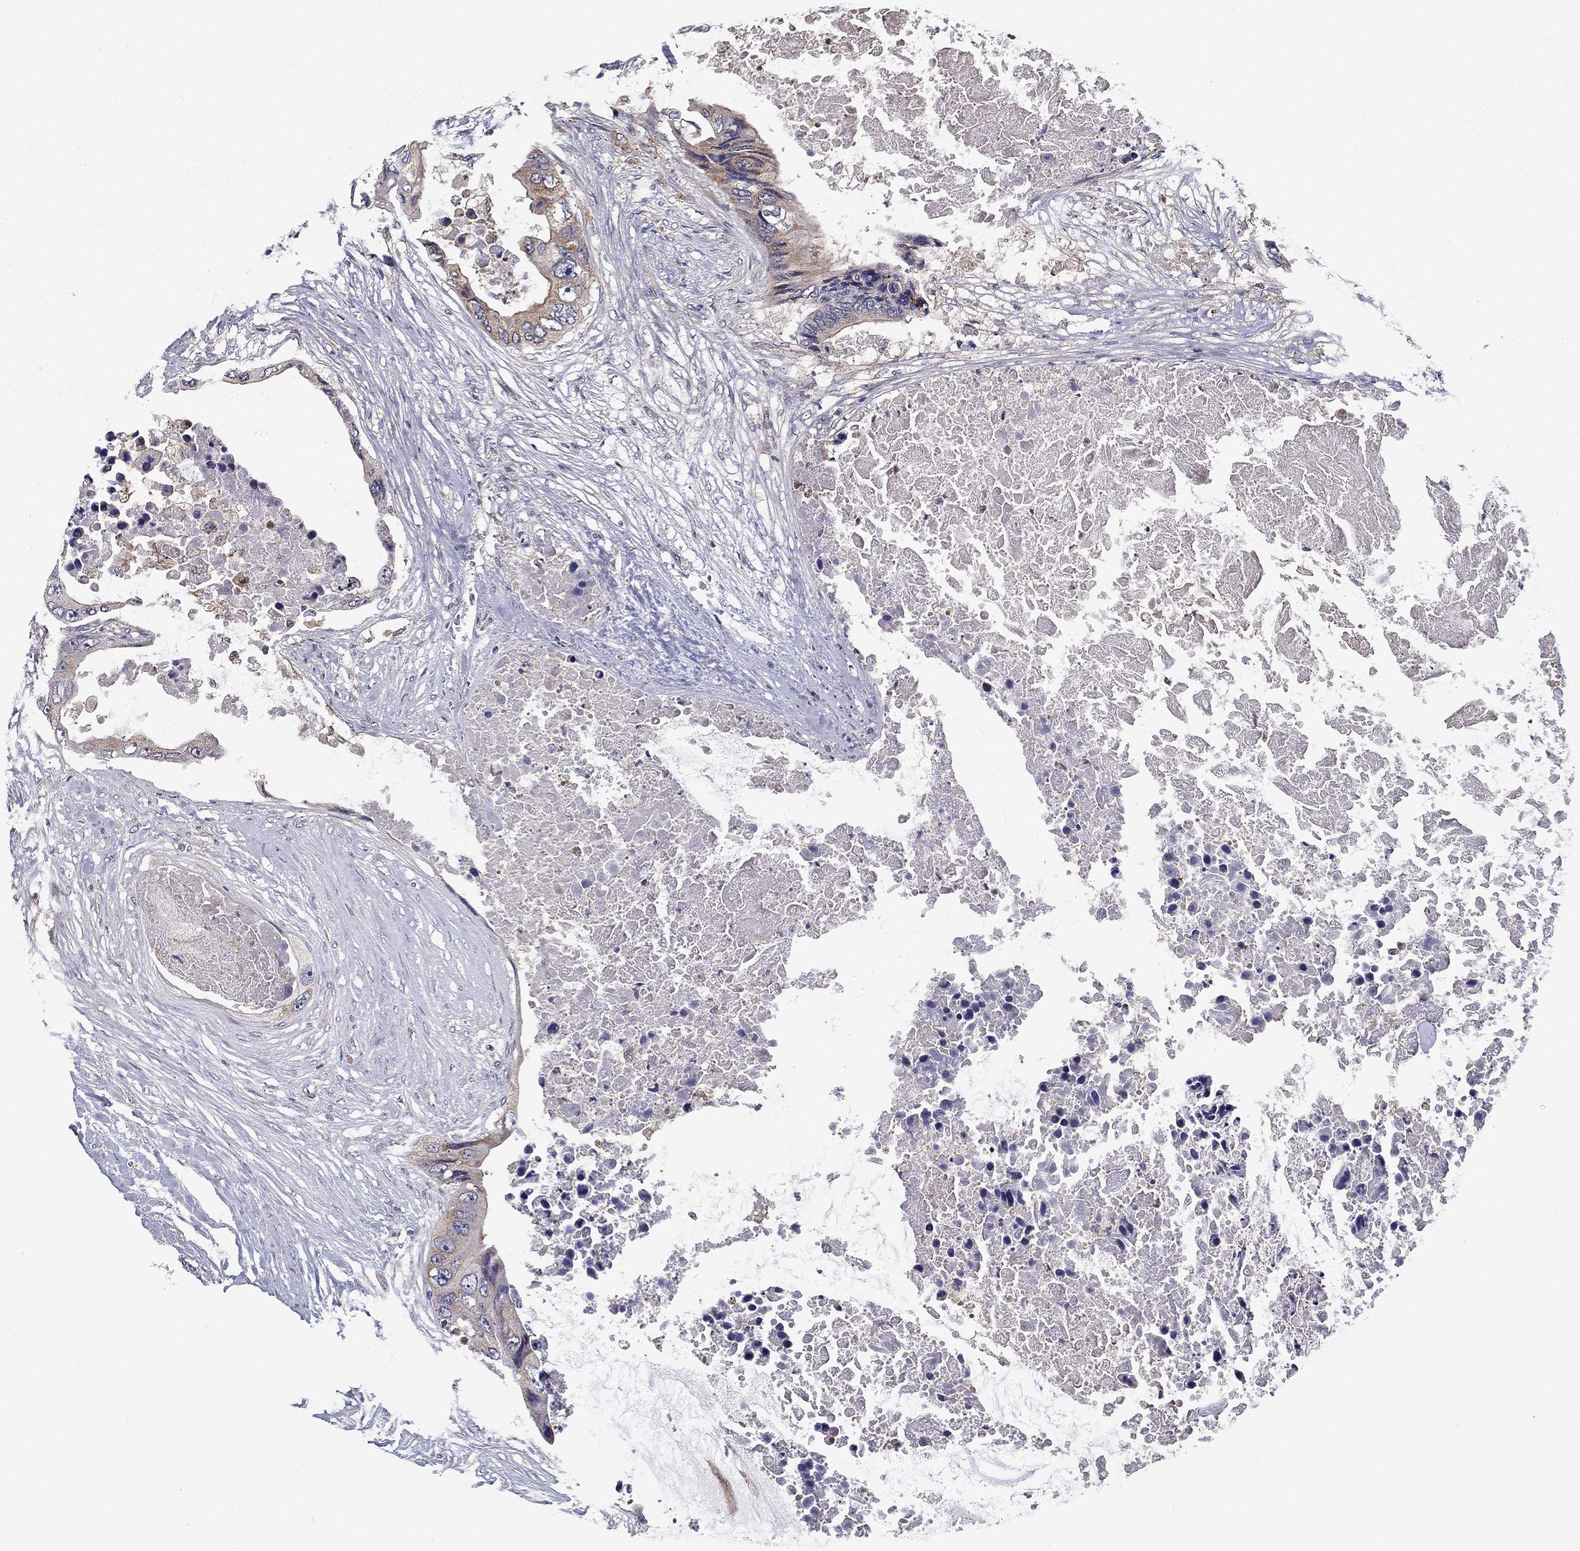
{"staining": {"intensity": "weak", "quantity": "25%-75%", "location": "cytoplasmic/membranous"}, "tissue": "colorectal cancer", "cell_type": "Tumor cells", "image_type": "cancer", "snomed": [{"axis": "morphology", "description": "Adenocarcinoma, NOS"}, {"axis": "topography", "description": "Rectum"}], "caption": "Immunohistochemical staining of human colorectal adenocarcinoma displays low levels of weak cytoplasmic/membranous staining in approximately 25%-75% of tumor cells.", "gene": "ALDH4A1", "patient": {"sex": "male", "age": 63}}